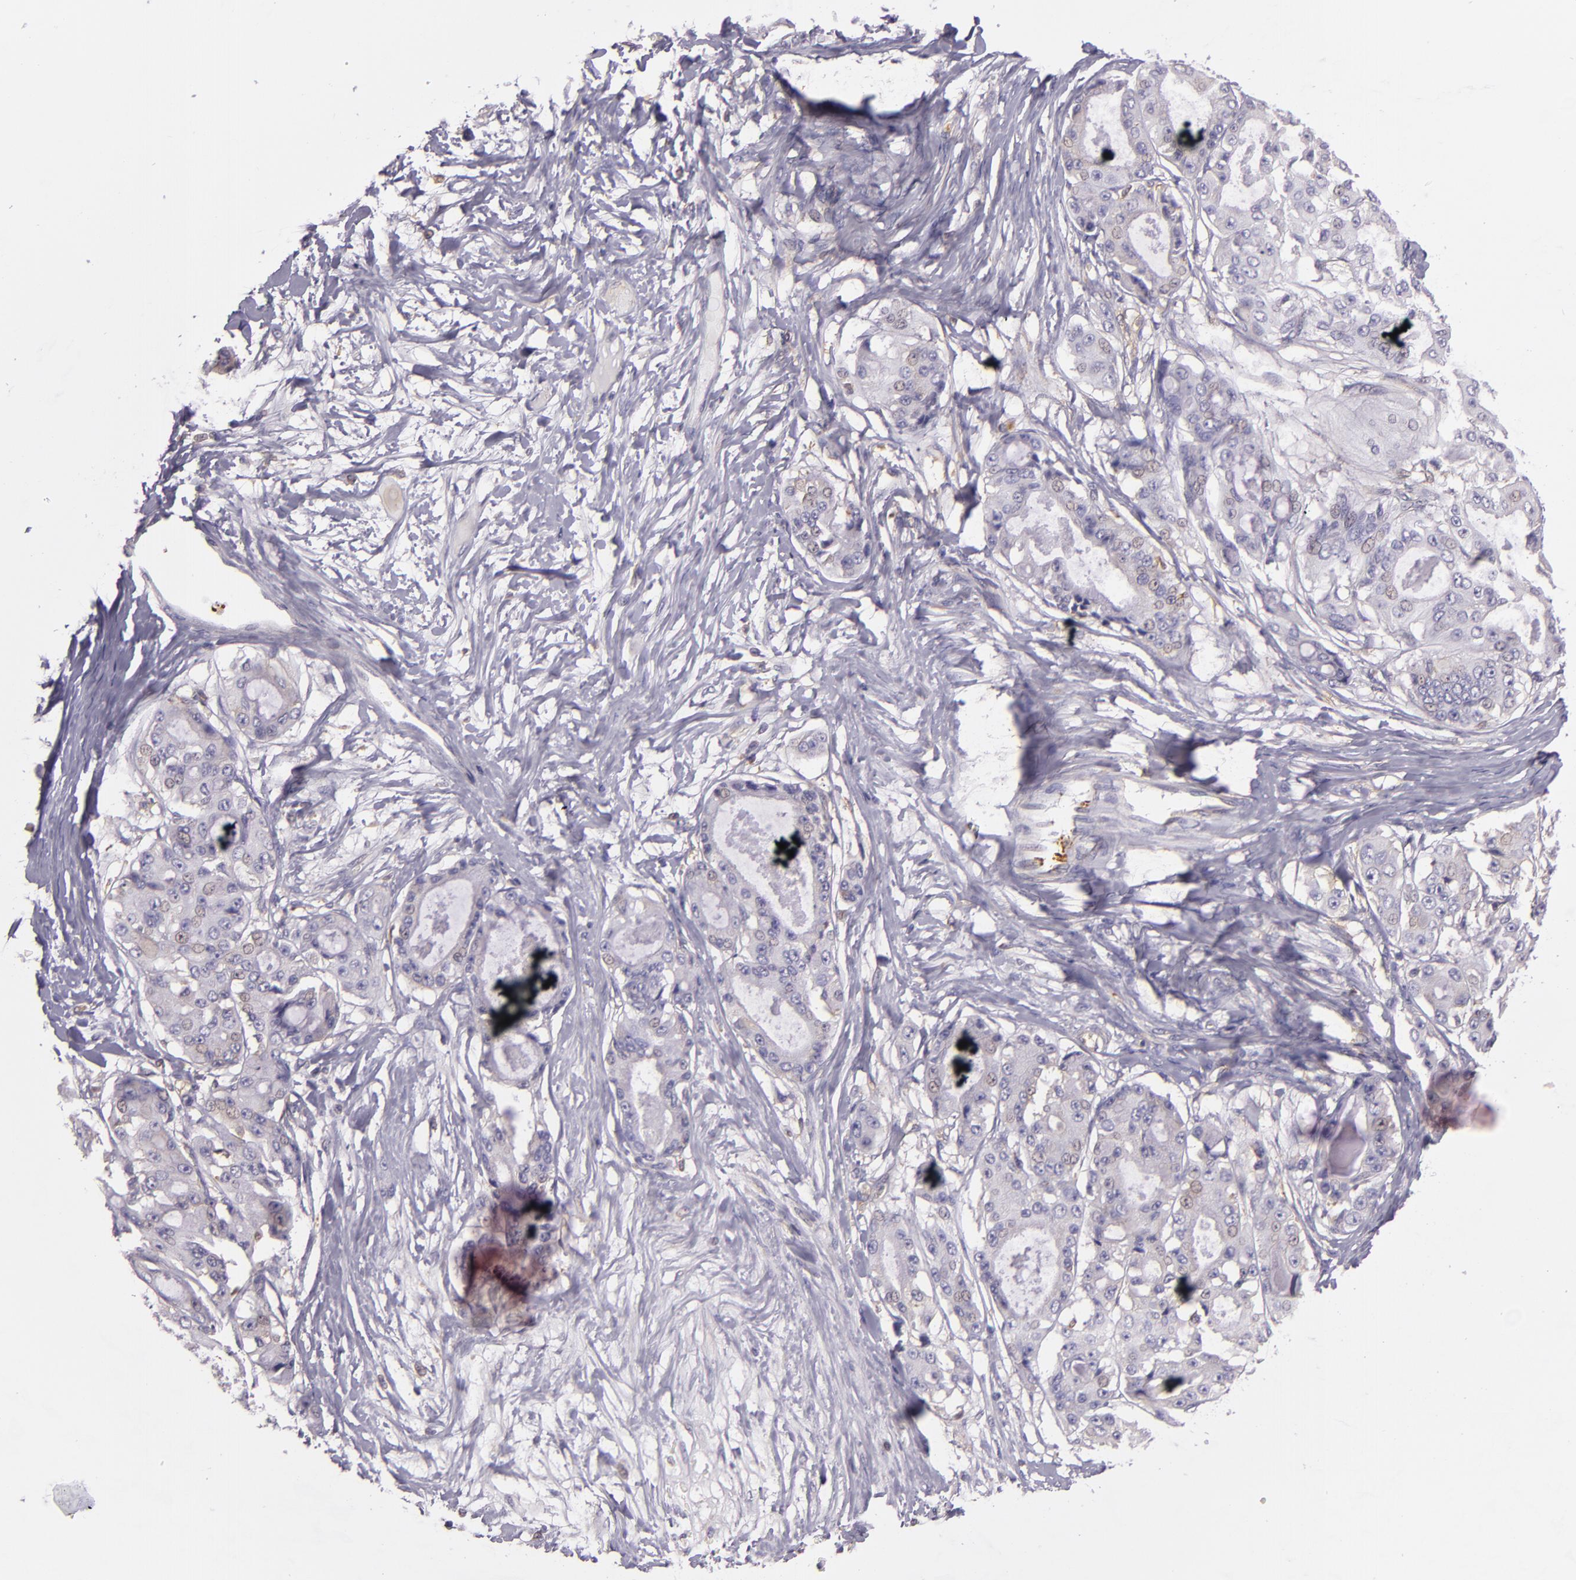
{"staining": {"intensity": "negative", "quantity": "none", "location": "none"}, "tissue": "ovarian cancer", "cell_type": "Tumor cells", "image_type": "cancer", "snomed": [{"axis": "morphology", "description": "Carcinoma, endometroid"}, {"axis": "topography", "description": "Ovary"}], "caption": "The photomicrograph displays no staining of tumor cells in ovarian endometroid carcinoma.", "gene": "TLN1", "patient": {"sex": "female", "age": 61}}